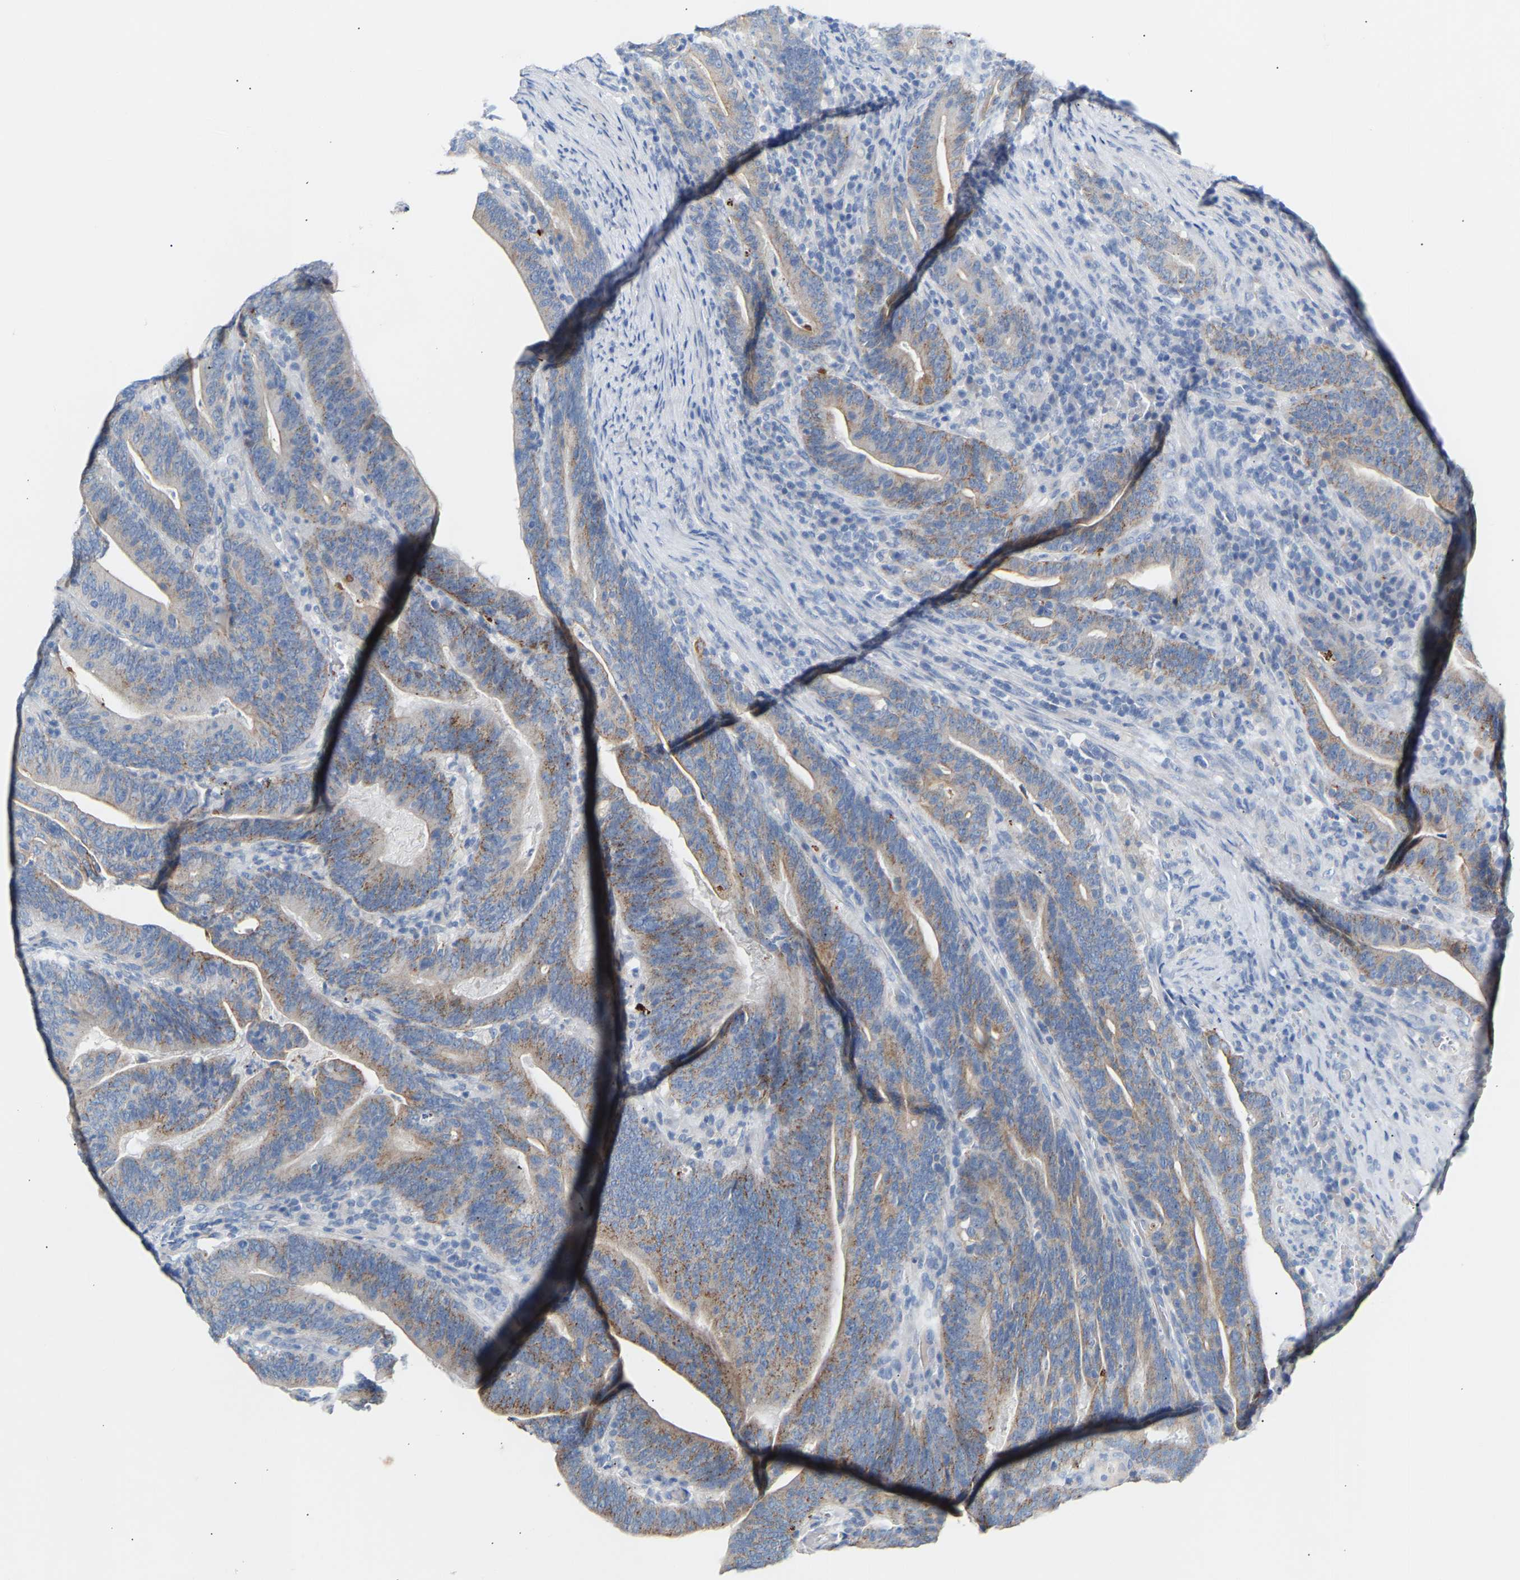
{"staining": {"intensity": "moderate", "quantity": "25%-75%", "location": "cytoplasmic/membranous"}, "tissue": "colorectal cancer", "cell_type": "Tumor cells", "image_type": "cancer", "snomed": [{"axis": "morphology", "description": "Adenocarcinoma, NOS"}, {"axis": "topography", "description": "Colon"}], "caption": "This photomicrograph displays immunohistochemistry staining of colorectal adenocarcinoma, with medium moderate cytoplasmic/membranous staining in about 25%-75% of tumor cells.", "gene": "PEX1", "patient": {"sex": "female", "age": 66}}